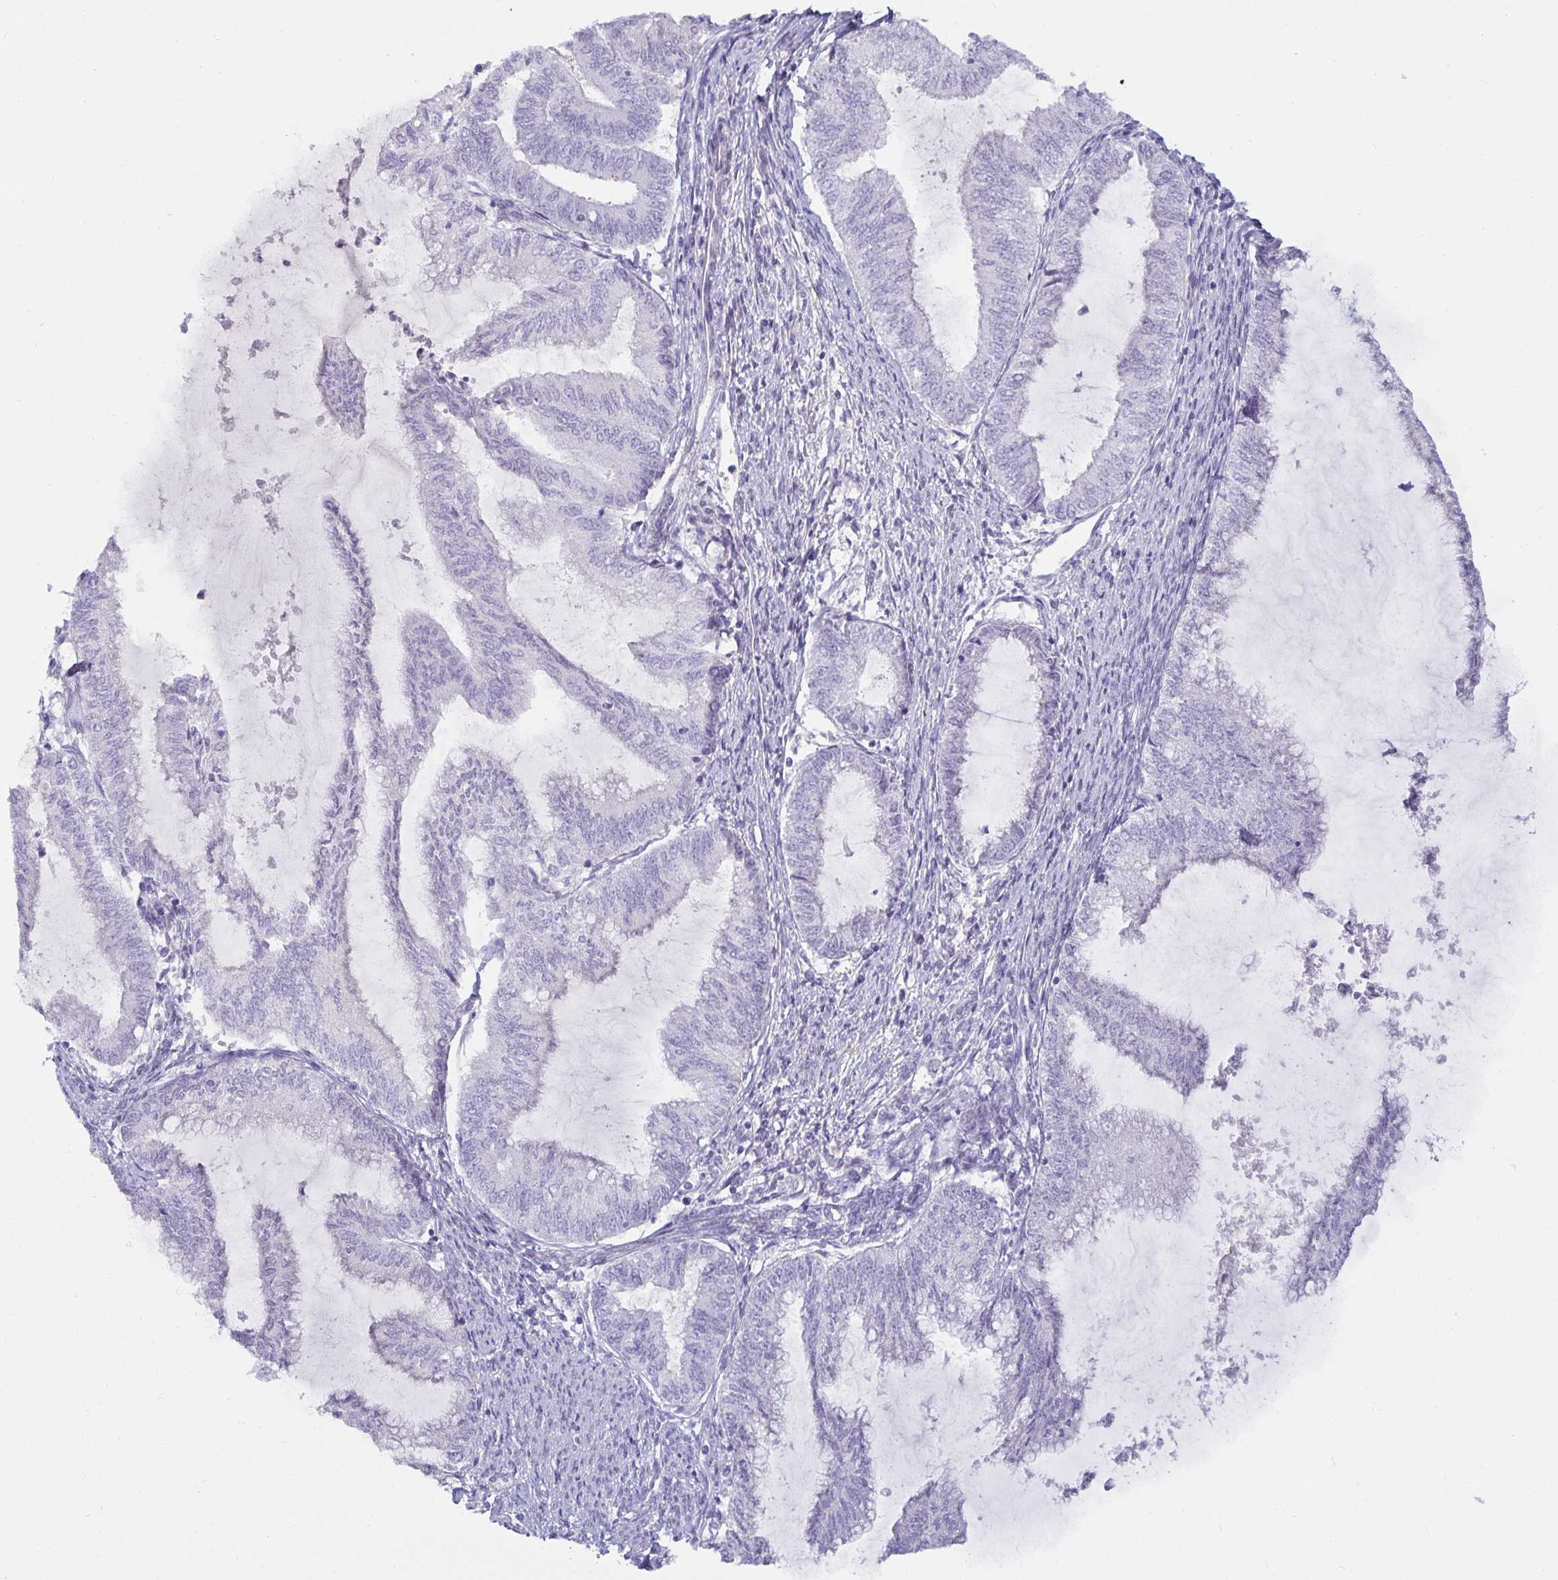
{"staining": {"intensity": "negative", "quantity": "none", "location": "none"}, "tissue": "endometrial cancer", "cell_type": "Tumor cells", "image_type": "cancer", "snomed": [{"axis": "morphology", "description": "Adenocarcinoma, NOS"}, {"axis": "topography", "description": "Endometrium"}], "caption": "This is a photomicrograph of IHC staining of adenocarcinoma (endometrial), which shows no staining in tumor cells. (DAB (3,3'-diaminobenzidine) immunohistochemistry visualized using brightfield microscopy, high magnification).", "gene": "SPAG4", "patient": {"sex": "female", "age": 79}}